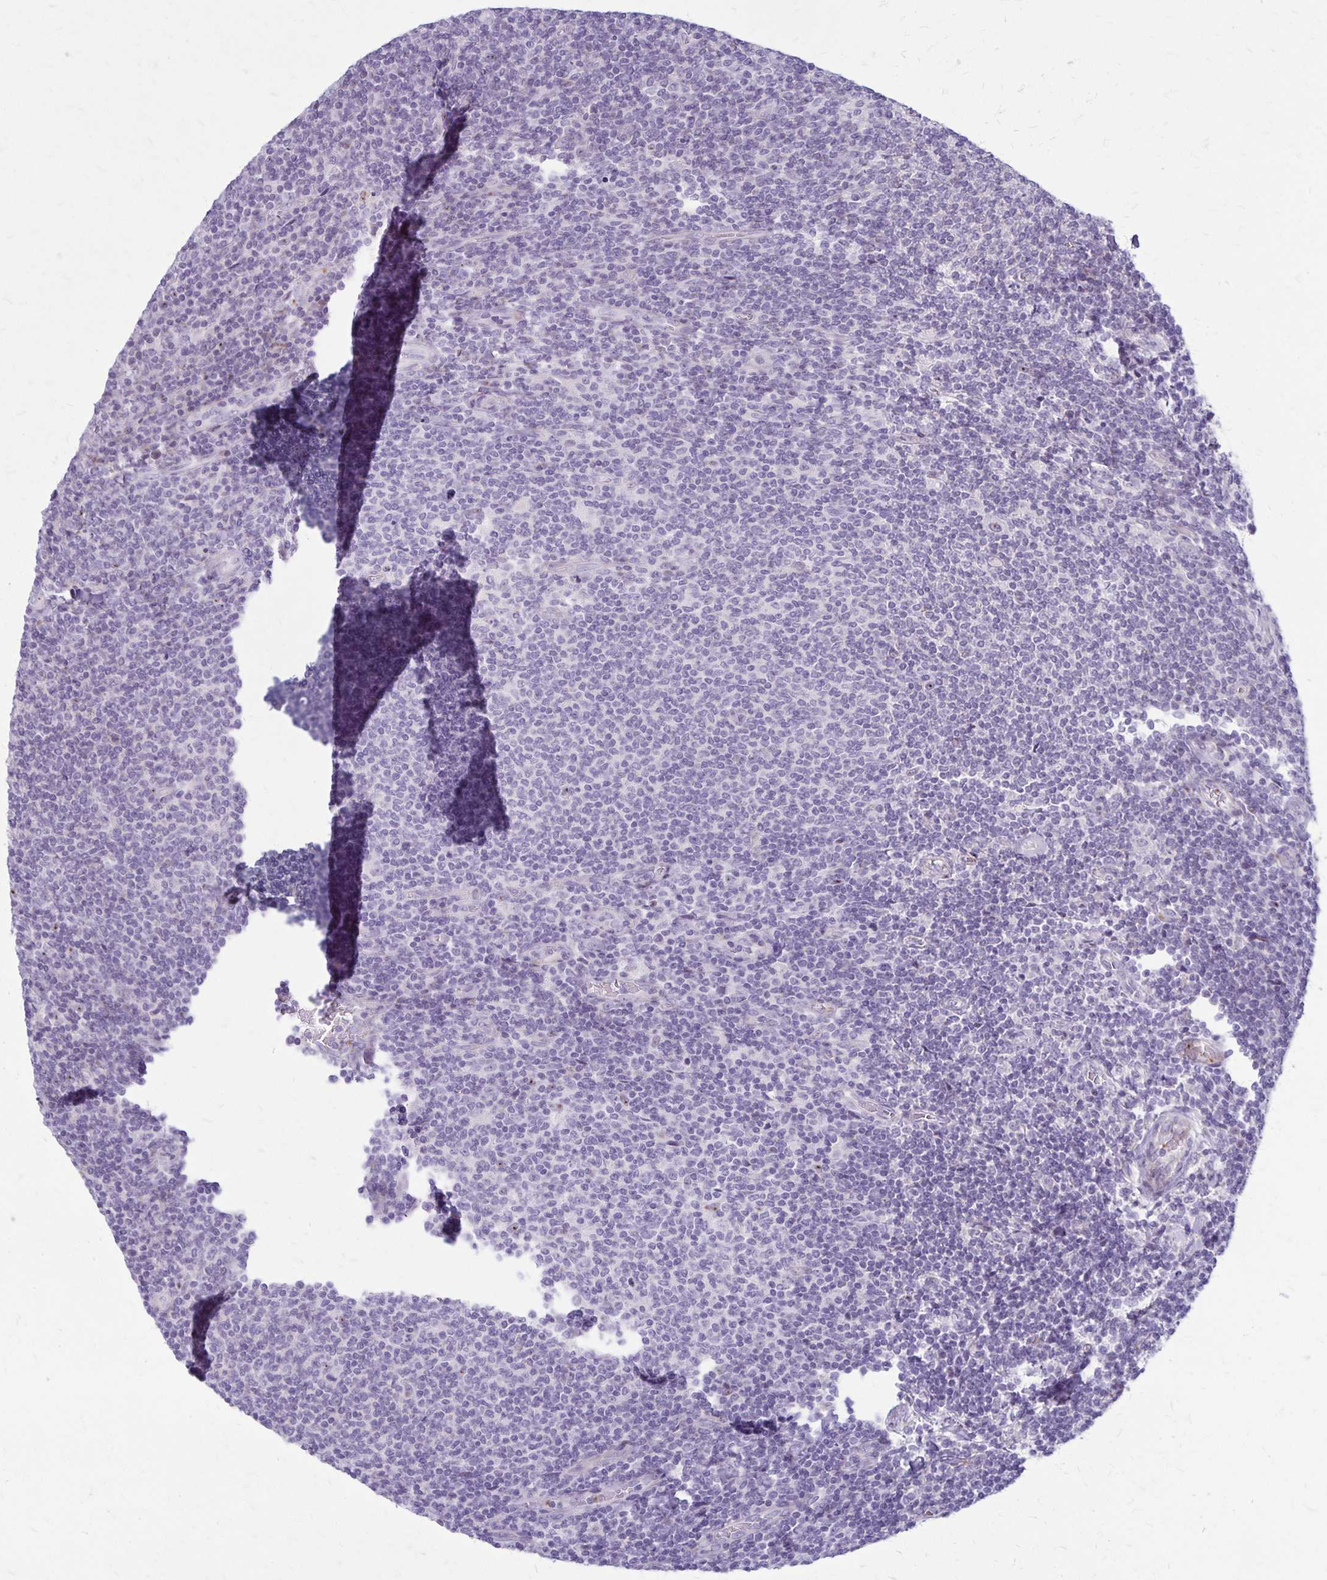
{"staining": {"intensity": "negative", "quantity": "none", "location": "none"}, "tissue": "lymphoma", "cell_type": "Tumor cells", "image_type": "cancer", "snomed": [{"axis": "morphology", "description": "Malignant lymphoma, non-Hodgkin's type, Low grade"}, {"axis": "topography", "description": "Lymph node"}], "caption": "The histopathology image demonstrates no staining of tumor cells in lymphoma.", "gene": "GP9", "patient": {"sex": "male", "age": 52}}